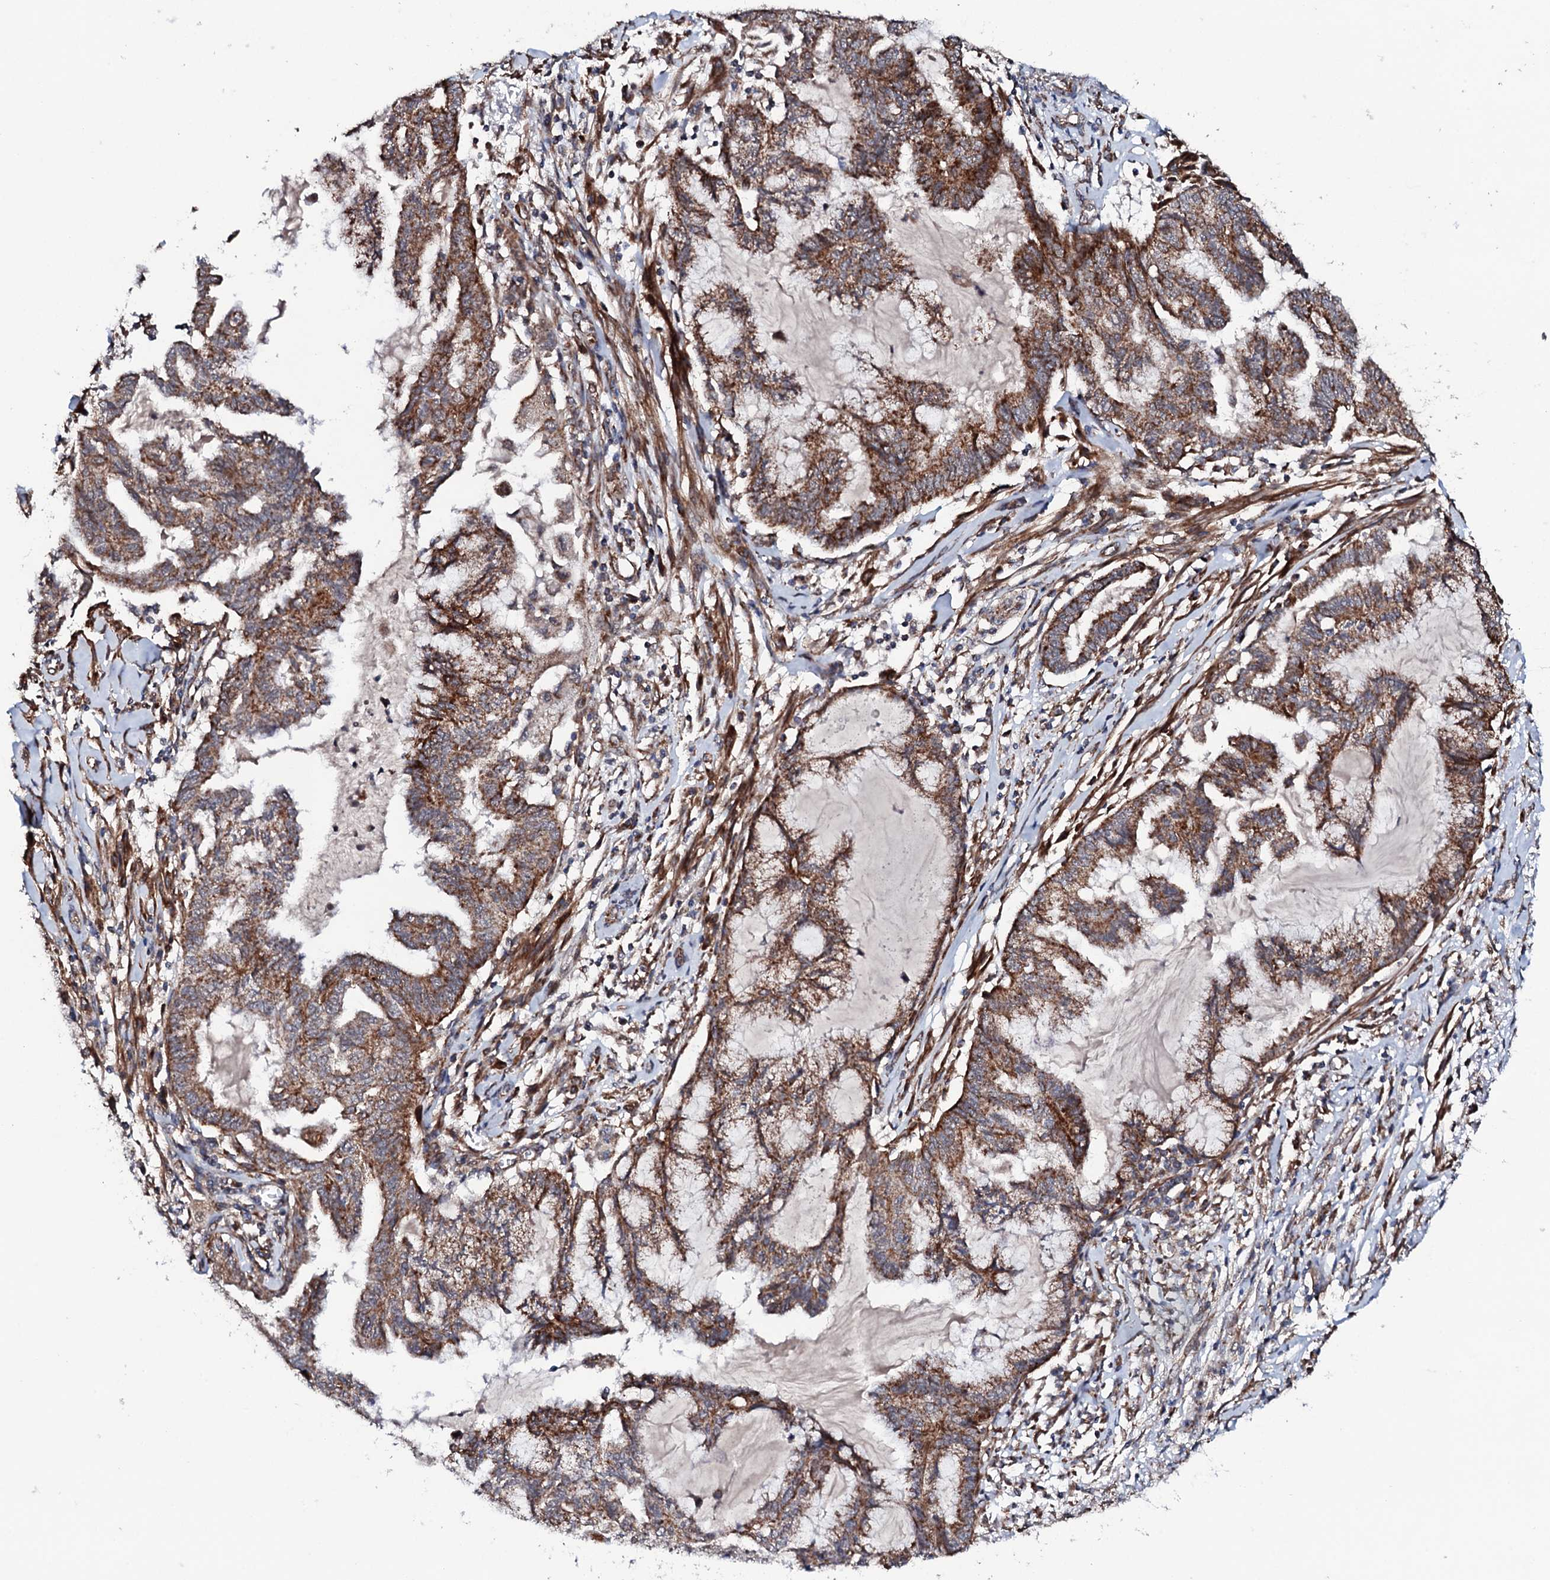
{"staining": {"intensity": "moderate", "quantity": ">75%", "location": "cytoplasmic/membranous"}, "tissue": "endometrial cancer", "cell_type": "Tumor cells", "image_type": "cancer", "snomed": [{"axis": "morphology", "description": "Adenocarcinoma, NOS"}, {"axis": "topography", "description": "Endometrium"}], "caption": "Protein staining exhibits moderate cytoplasmic/membranous positivity in about >75% of tumor cells in endometrial cancer (adenocarcinoma).", "gene": "MTIF3", "patient": {"sex": "female", "age": 86}}